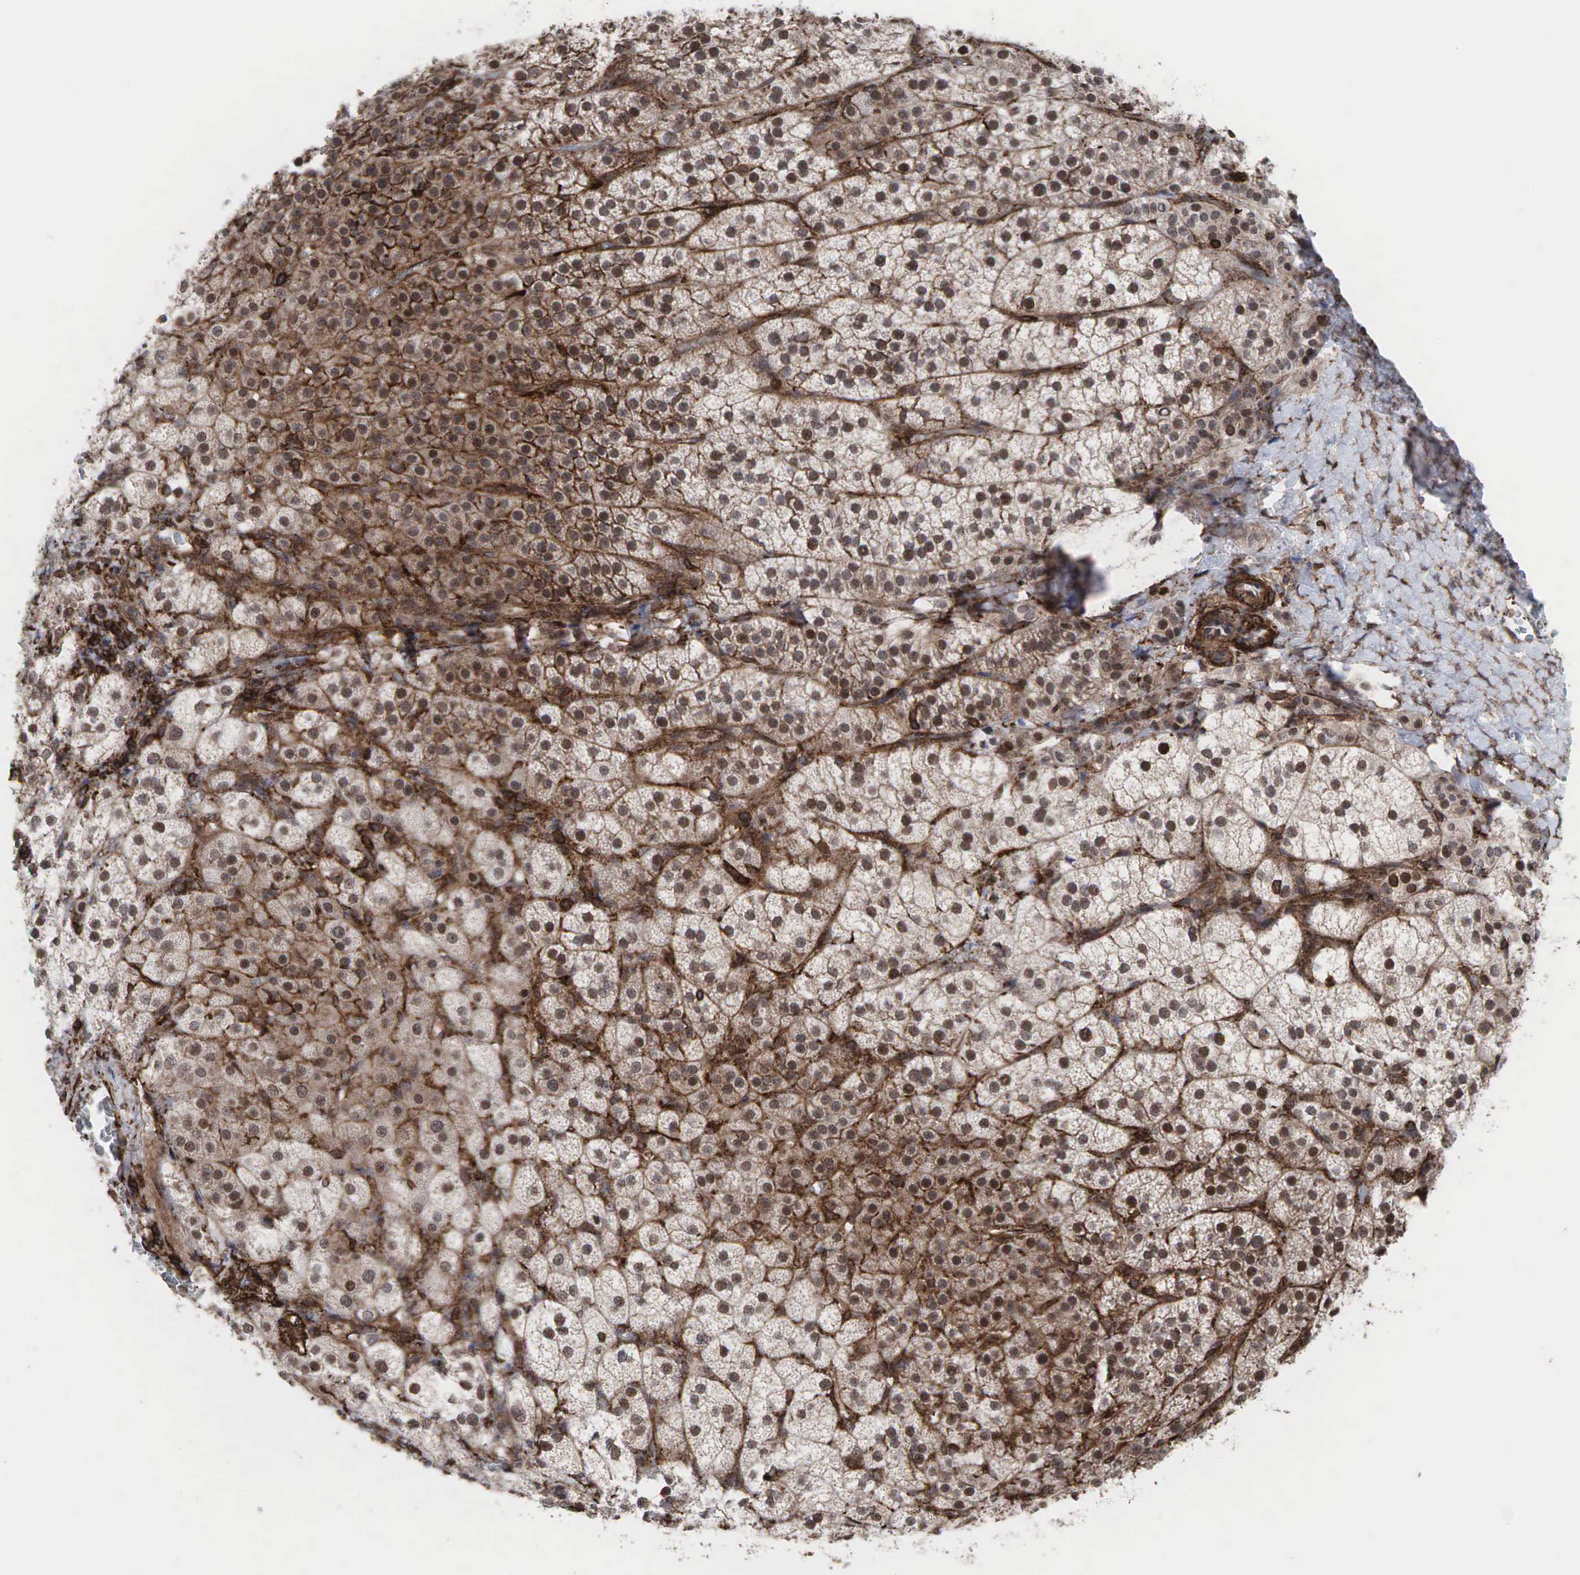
{"staining": {"intensity": "moderate", "quantity": "25%-75%", "location": "cytoplasmic/membranous,nuclear"}, "tissue": "adrenal gland", "cell_type": "Glandular cells", "image_type": "normal", "snomed": [{"axis": "morphology", "description": "Normal tissue, NOS"}, {"axis": "topography", "description": "Adrenal gland"}], "caption": "Protein staining by immunohistochemistry (IHC) demonstrates moderate cytoplasmic/membranous,nuclear expression in about 25%-75% of glandular cells in normal adrenal gland.", "gene": "GPRASP1", "patient": {"sex": "female", "age": 60}}